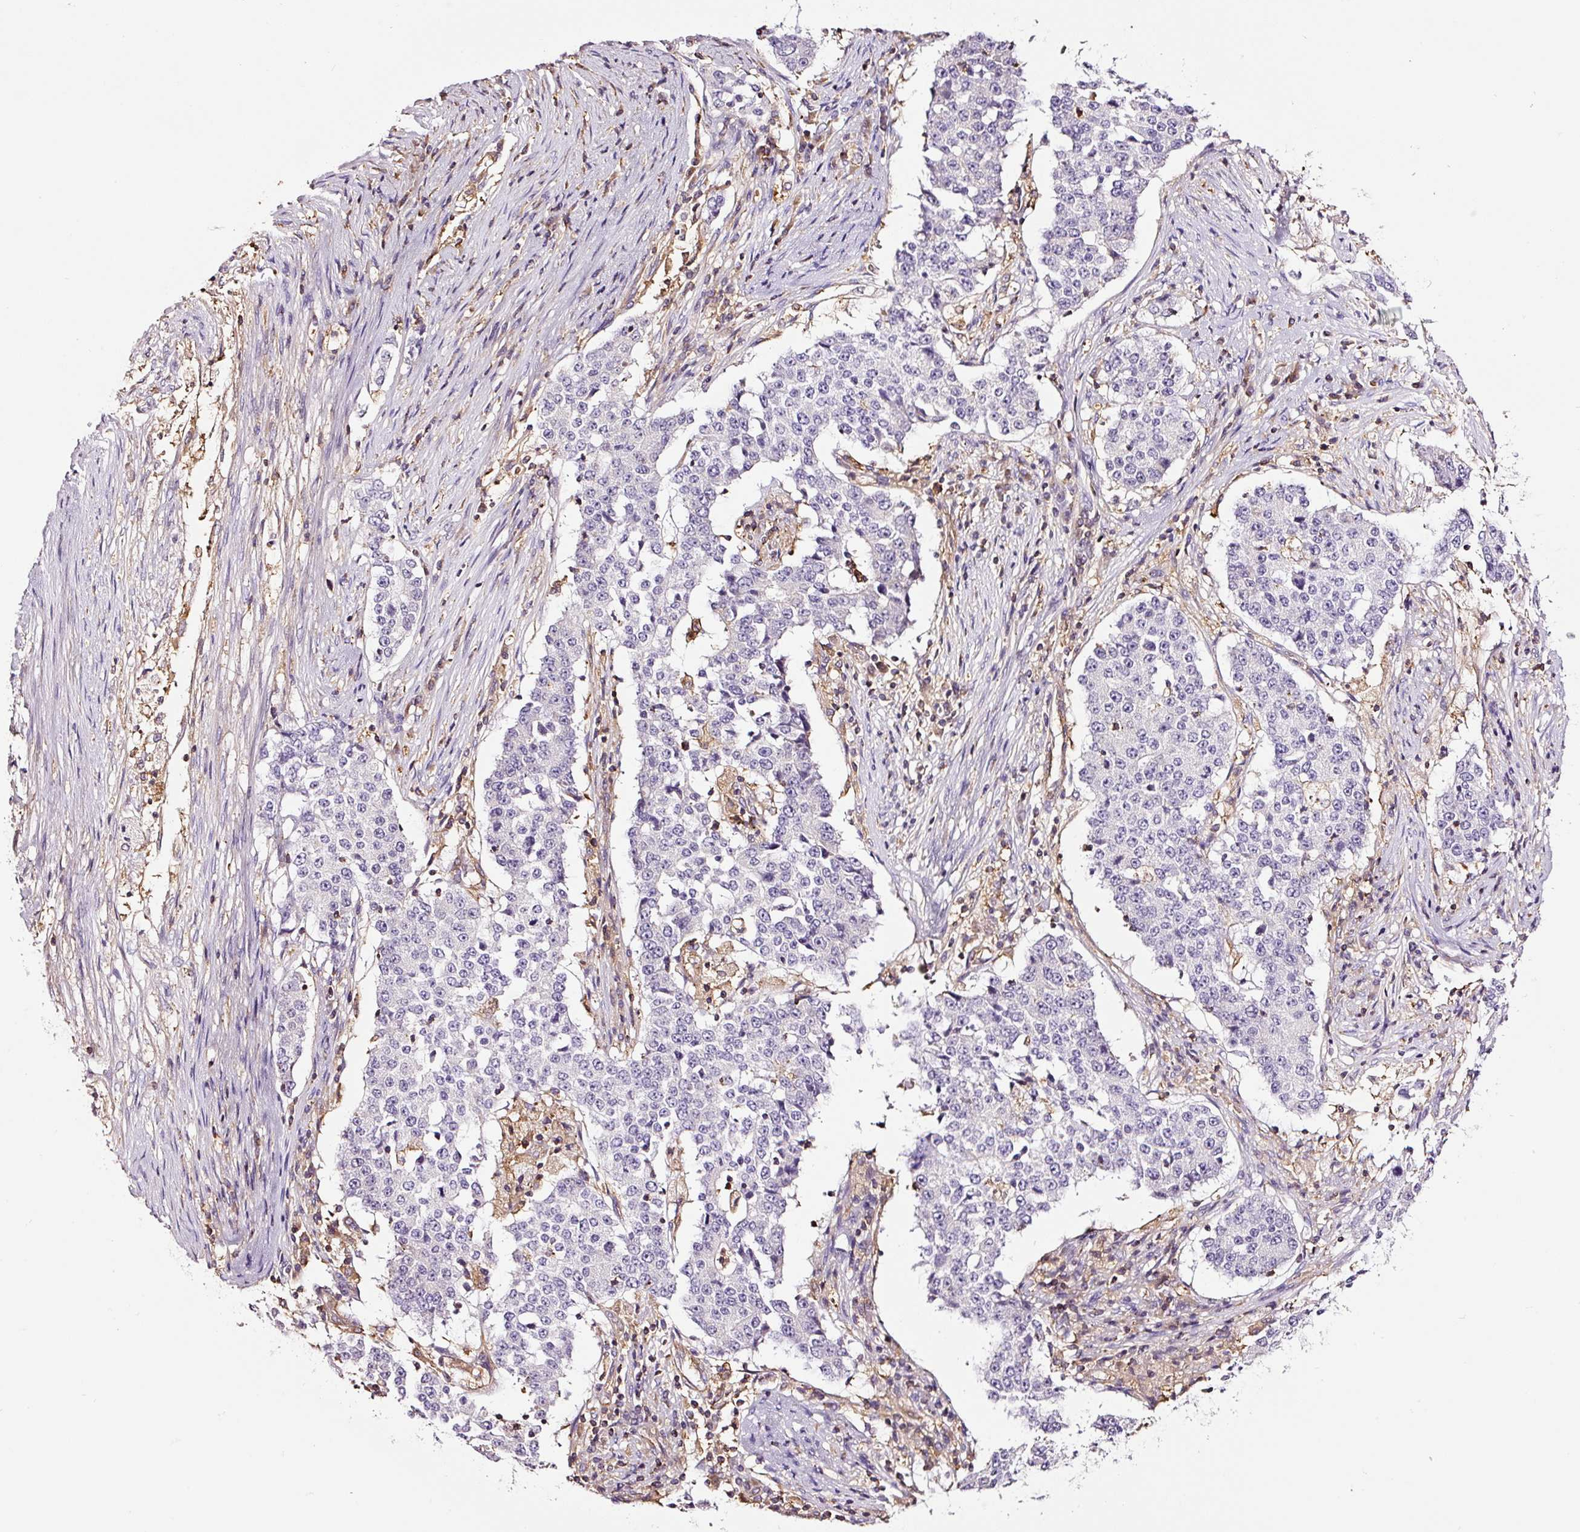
{"staining": {"intensity": "negative", "quantity": "none", "location": "none"}, "tissue": "stomach cancer", "cell_type": "Tumor cells", "image_type": "cancer", "snomed": [{"axis": "morphology", "description": "Adenocarcinoma, NOS"}, {"axis": "topography", "description": "Stomach"}], "caption": "Tumor cells are negative for brown protein staining in stomach adenocarcinoma.", "gene": "METAP1", "patient": {"sex": "male", "age": 59}}